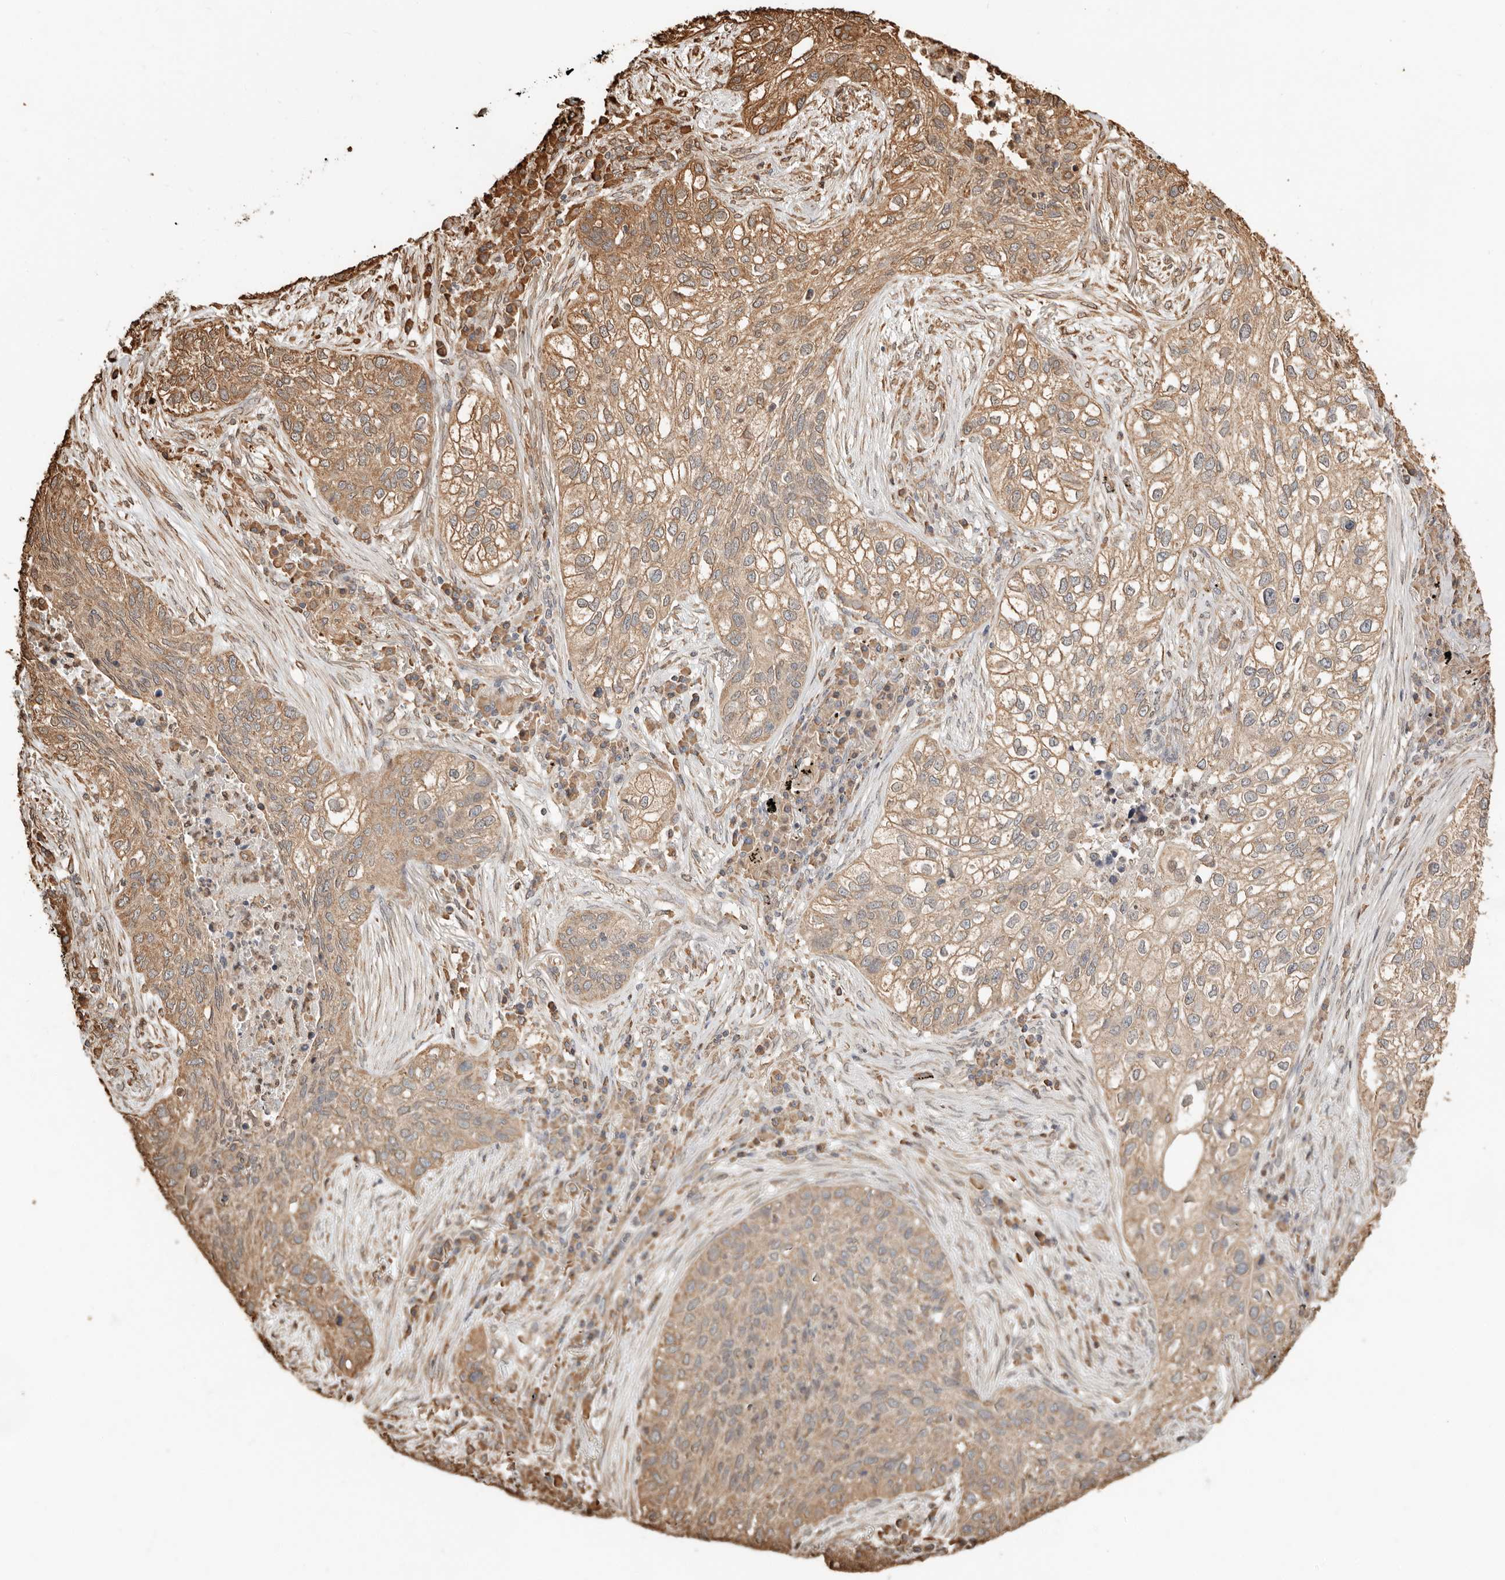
{"staining": {"intensity": "moderate", "quantity": ">75%", "location": "cytoplasmic/membranous"}, "tissue": "lung cancer", "cell_type": "Tumor cells", "image_type": "cancer", "snomed": [{"axis": "morphology", "description": "Squamous cell carcinoma, NOS"}, {"axis": "topography", "description": "Lung"}], "caption": "A photomicrograph of human lung cancer (squamous cell carcinoma) stained for a protein demonstrates moderate cytoplasmic/membranous brown staining in tumor cells. Nuclei are stained in blue.", "gene": "ARHGEF10L", "patient": {"sex": "female", "age": 63}}